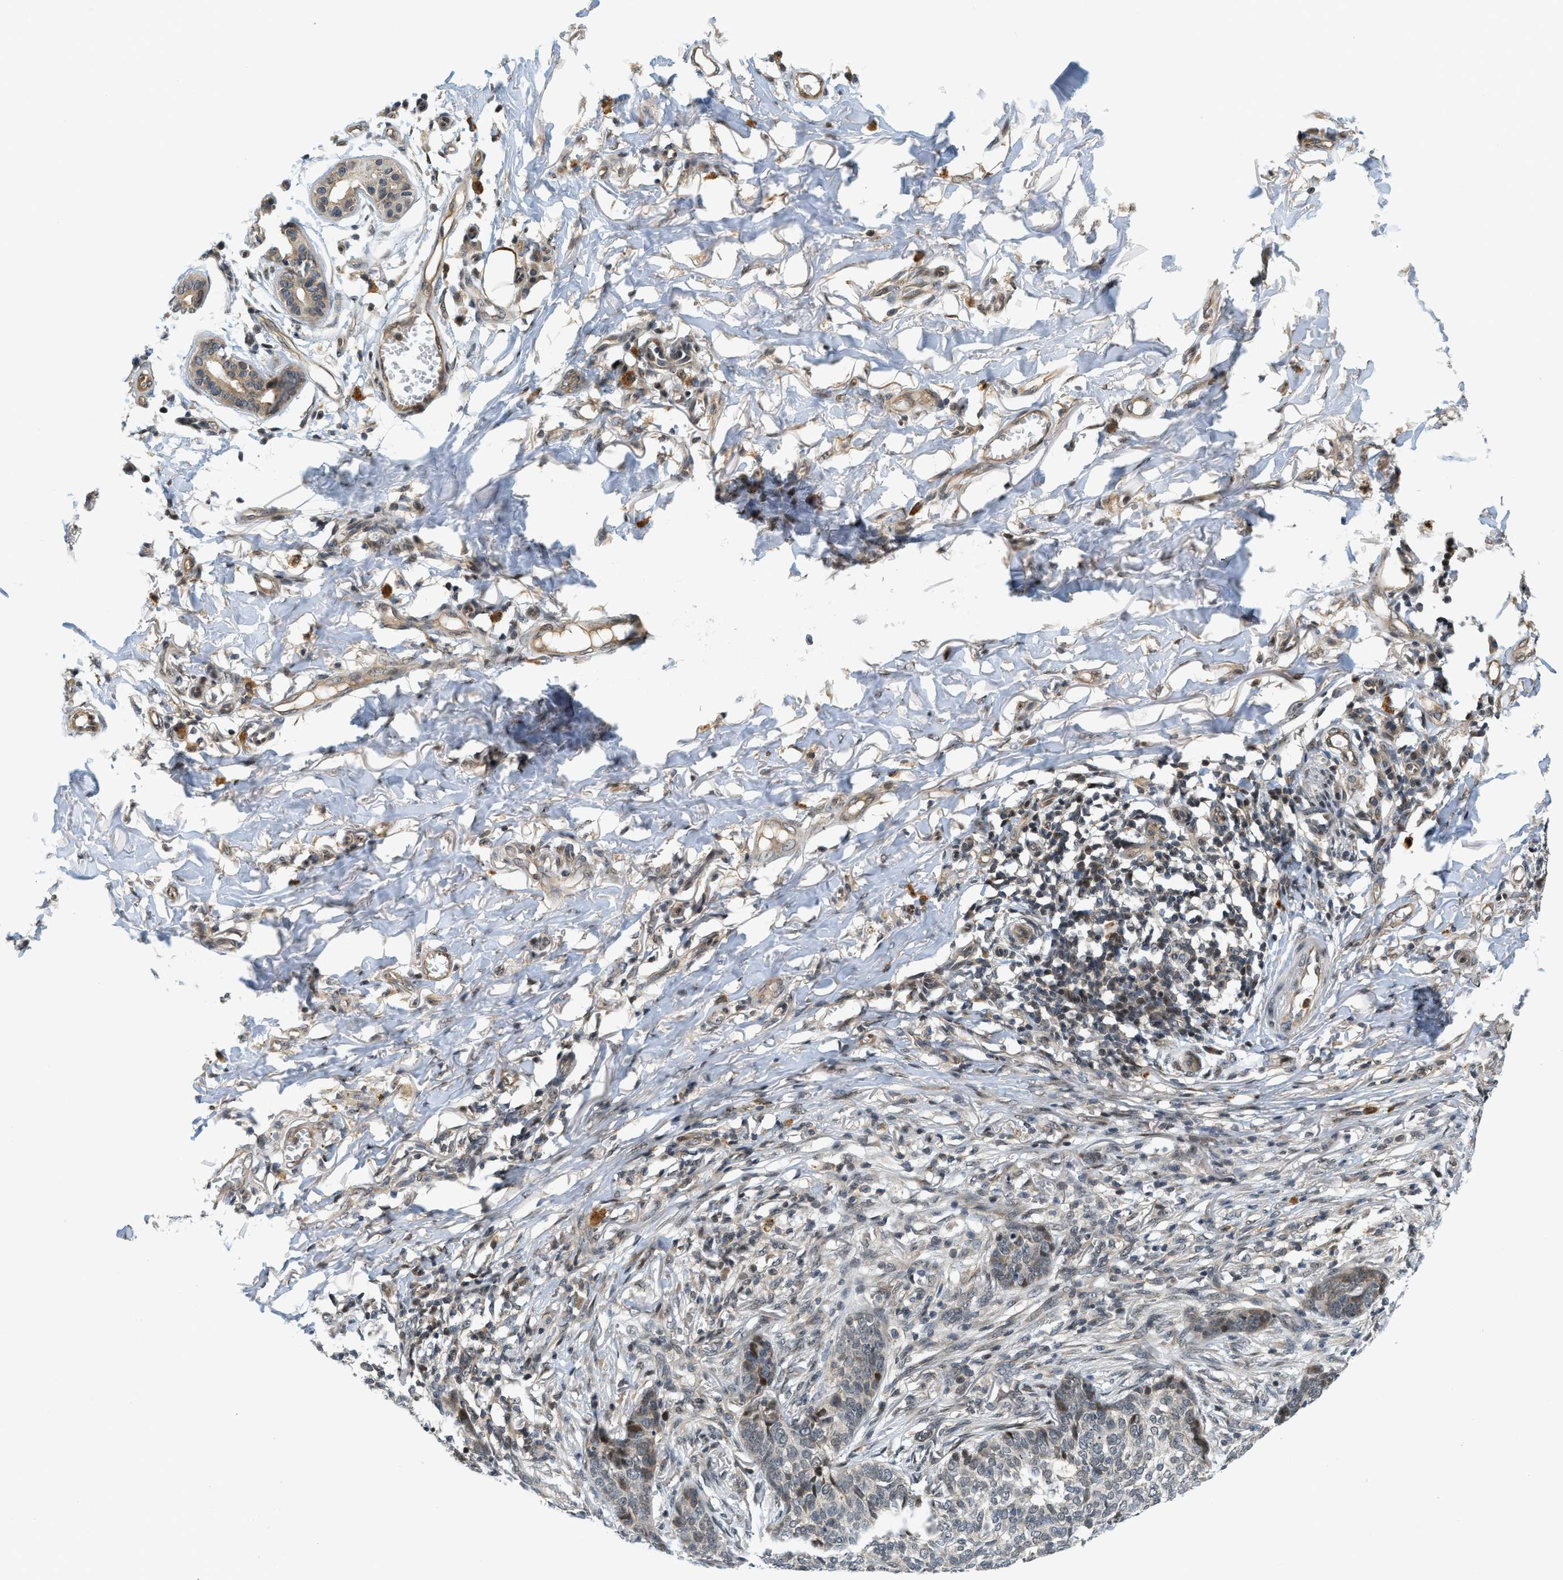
{"staining": {"intensity": "moderate", "quantity": "25%-75%", "location": "cytoplasmic/membranous"}, "tissue": "skin cancer", "cell_type": "Tumor cells", "image_type": "cancer", "snomed": [{"axis": "morphology", "description": "Basal cell carcinoma"}, {"axis": "topography", "description": "Skin"}], "caption": "Protein expression by IHC demonstrates moderate cytoplasmic/membranous positivity in about 25%-75% of tumor cells in basal cell carcinoma (skin).", "gene": "KMT2A", "patient": {"sex": "male", "age": 85}}